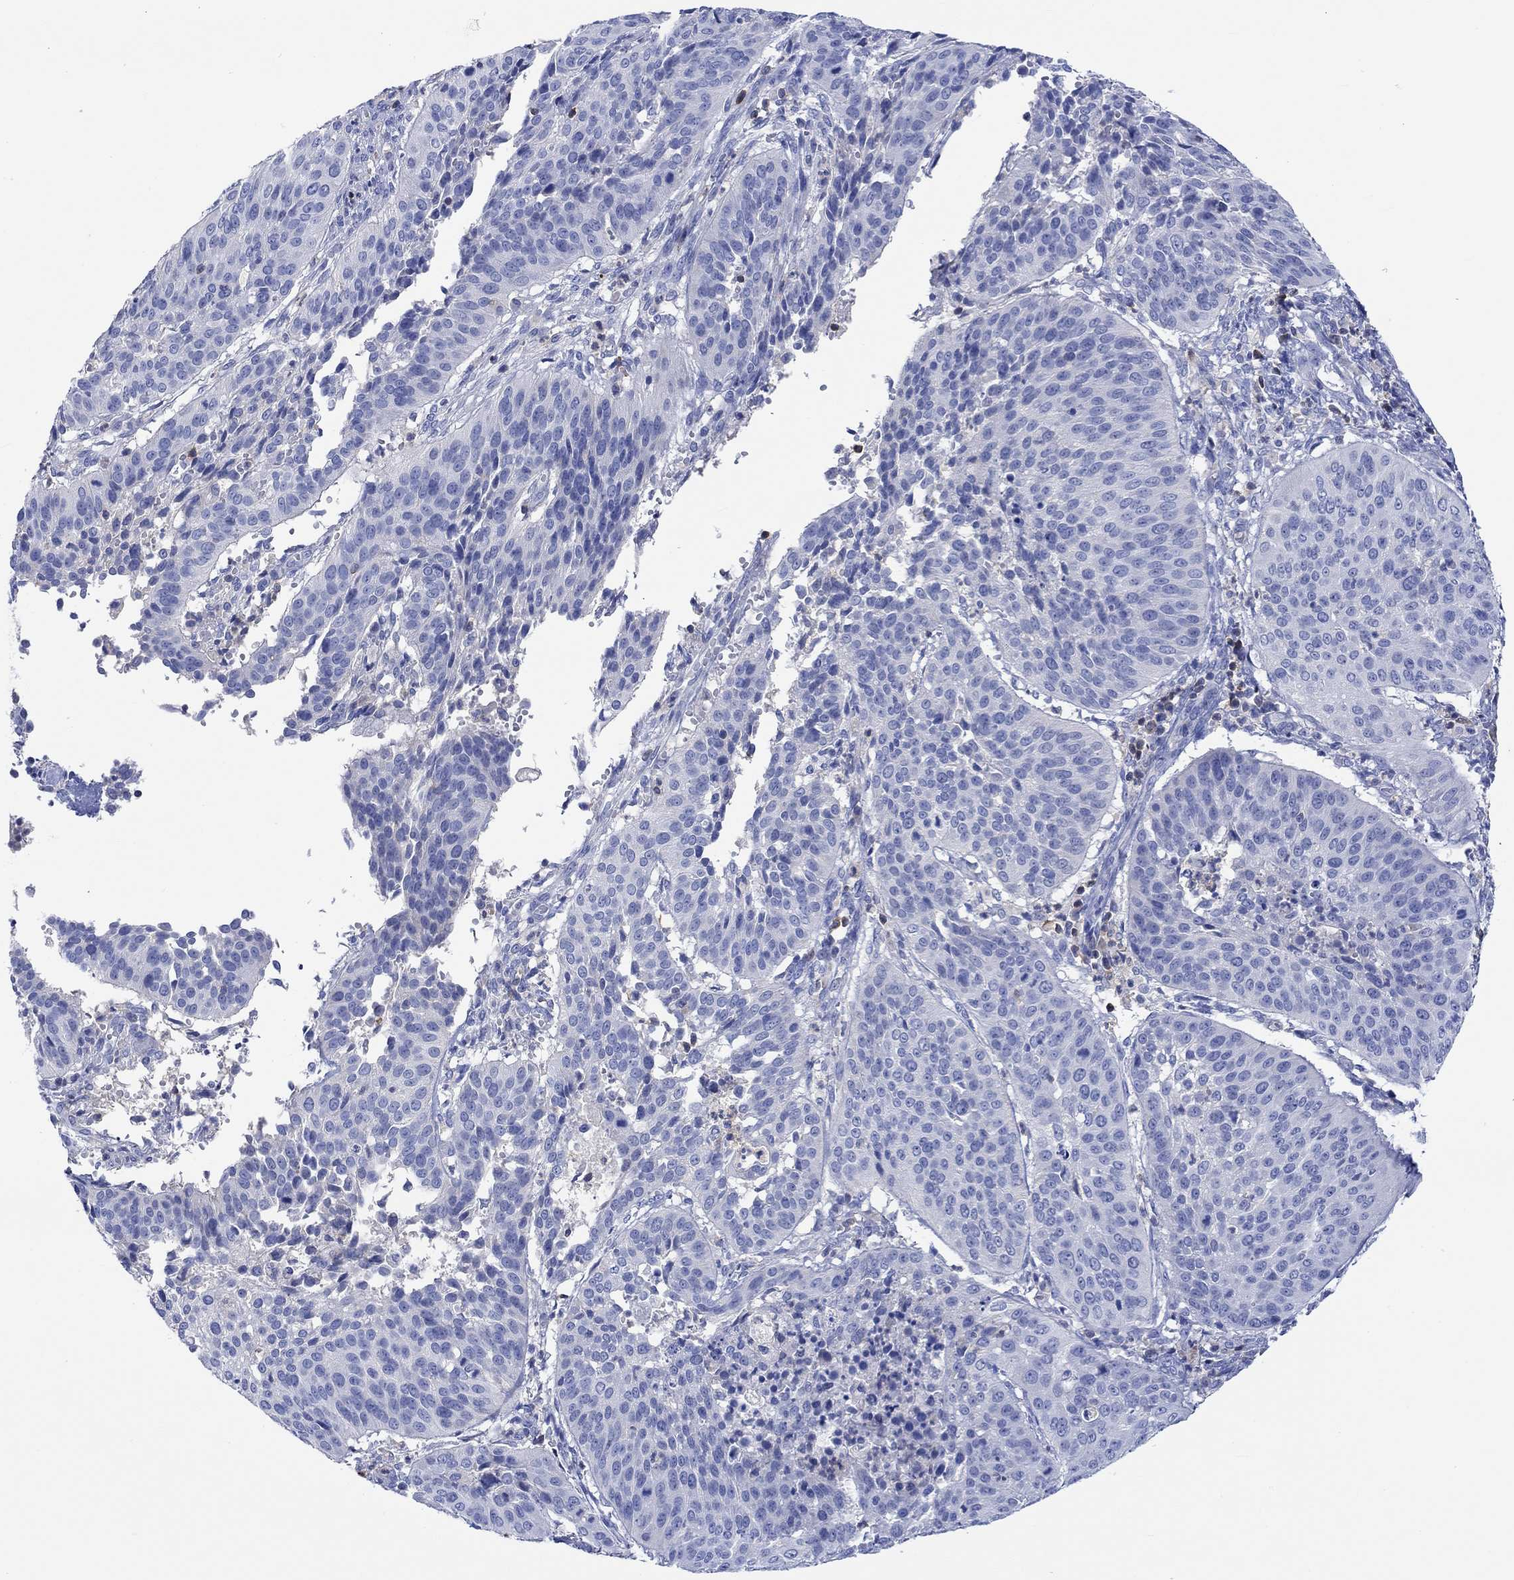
{"staining": {"intensity": "negative", "quantity": "none", "location": "none"}, "tissue": "cervical cancer", "cell_type": "Tumor cells", "image_type": "cancer", "snomed": [{"axis": "morphology", "description": "Normal tissue, NOS"}, {"axis": "morphology", "description": "Squamous cell carcinoma, NOS"}, {"axis": "topography", "description": "Cervix"}], "caption": "The image shows no significant positivity in tumor cells of squamous cell carcinoma (cervical).", "gene": "GCM1", "patient": {"sex": "female", "age": 39}}